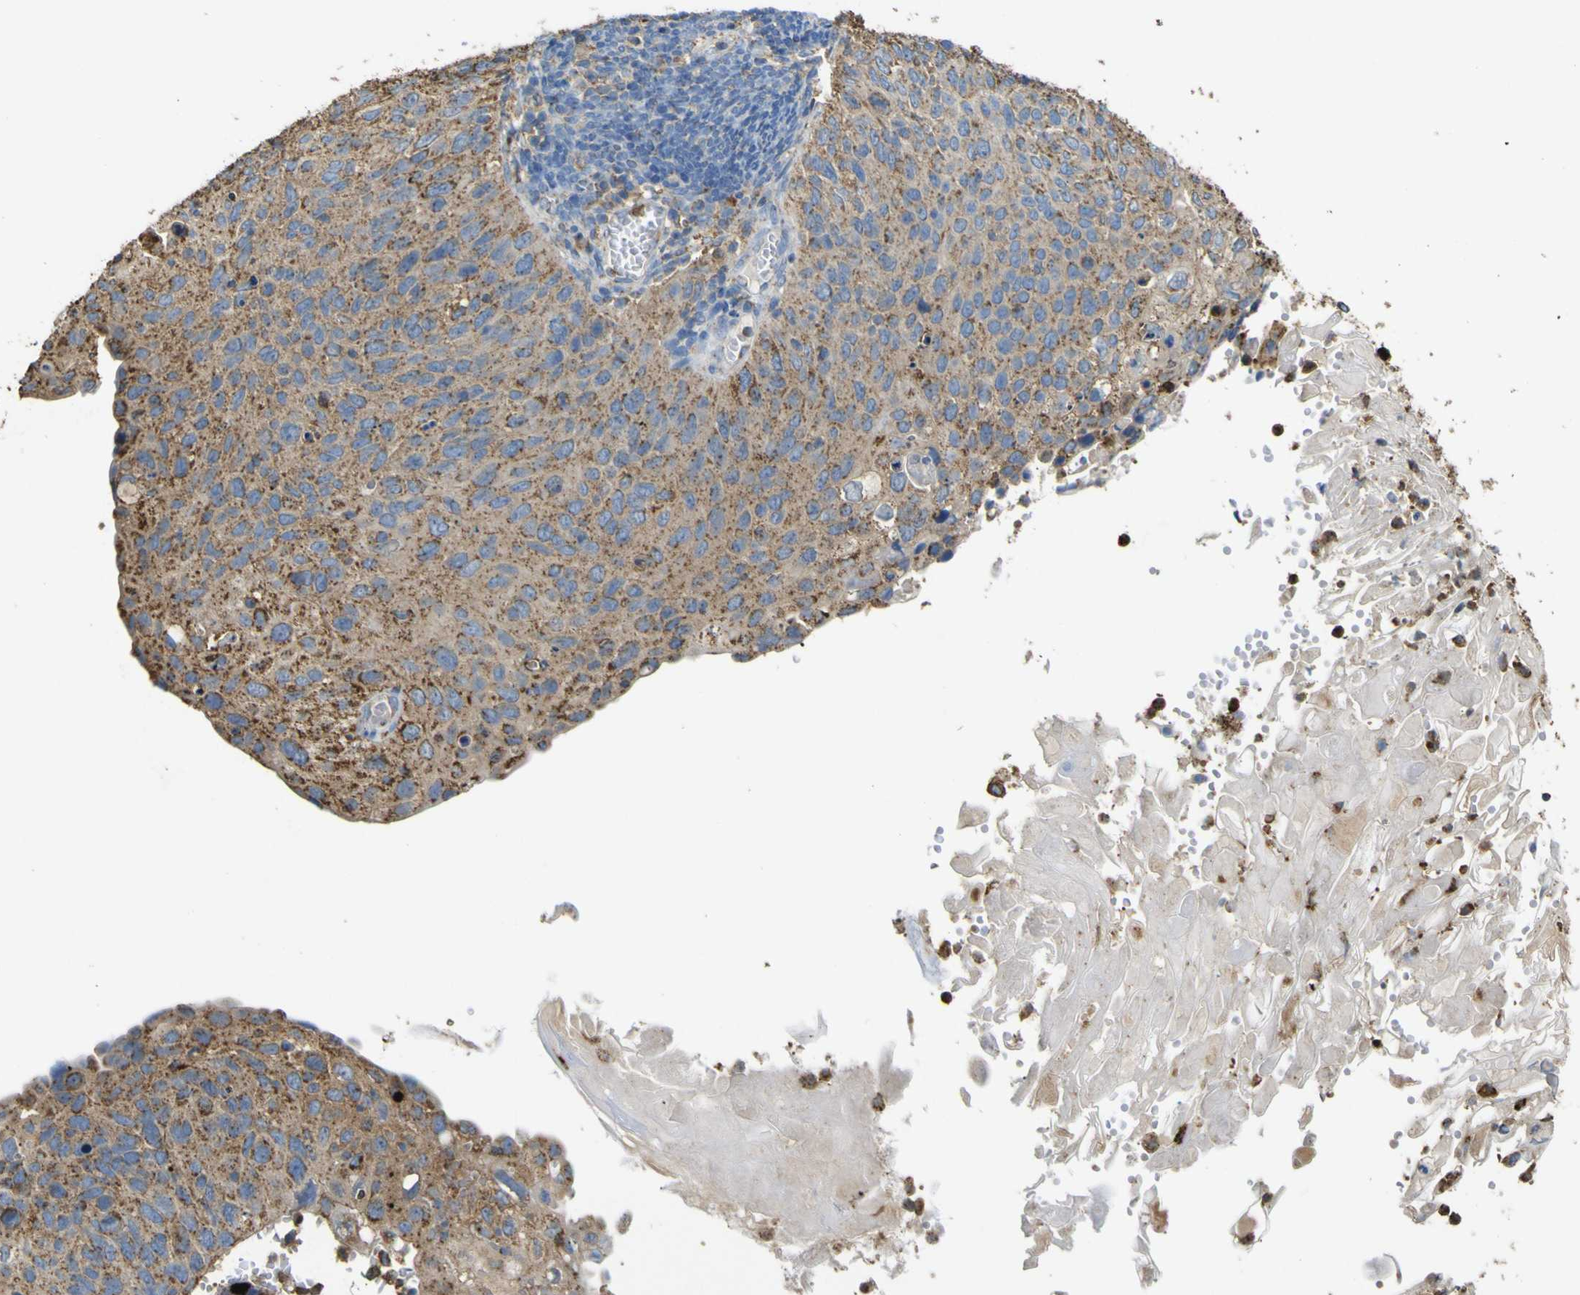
{"staining": {"intensity": "moderate", "quantity": ">75%", "location": "cytoplasmic/membranous"}, "tissue": "cervical cancer", "cell_type": "Tumor cells", "image_type": "cancer", "snomed": [{"axis": "morphology", "description": "Squamous cell carcinoma, NOS"}, {"axis": "topography", "description": "Cervix"}], "caption": "About >75% of tumor cells in human cervical cancer reveal moderate cytoplasmic/membranous protein staining as visualized by brown immunohistochemical staining.", "gene": "ACSL3", "patient": {"sex": "female", "age": 70}}